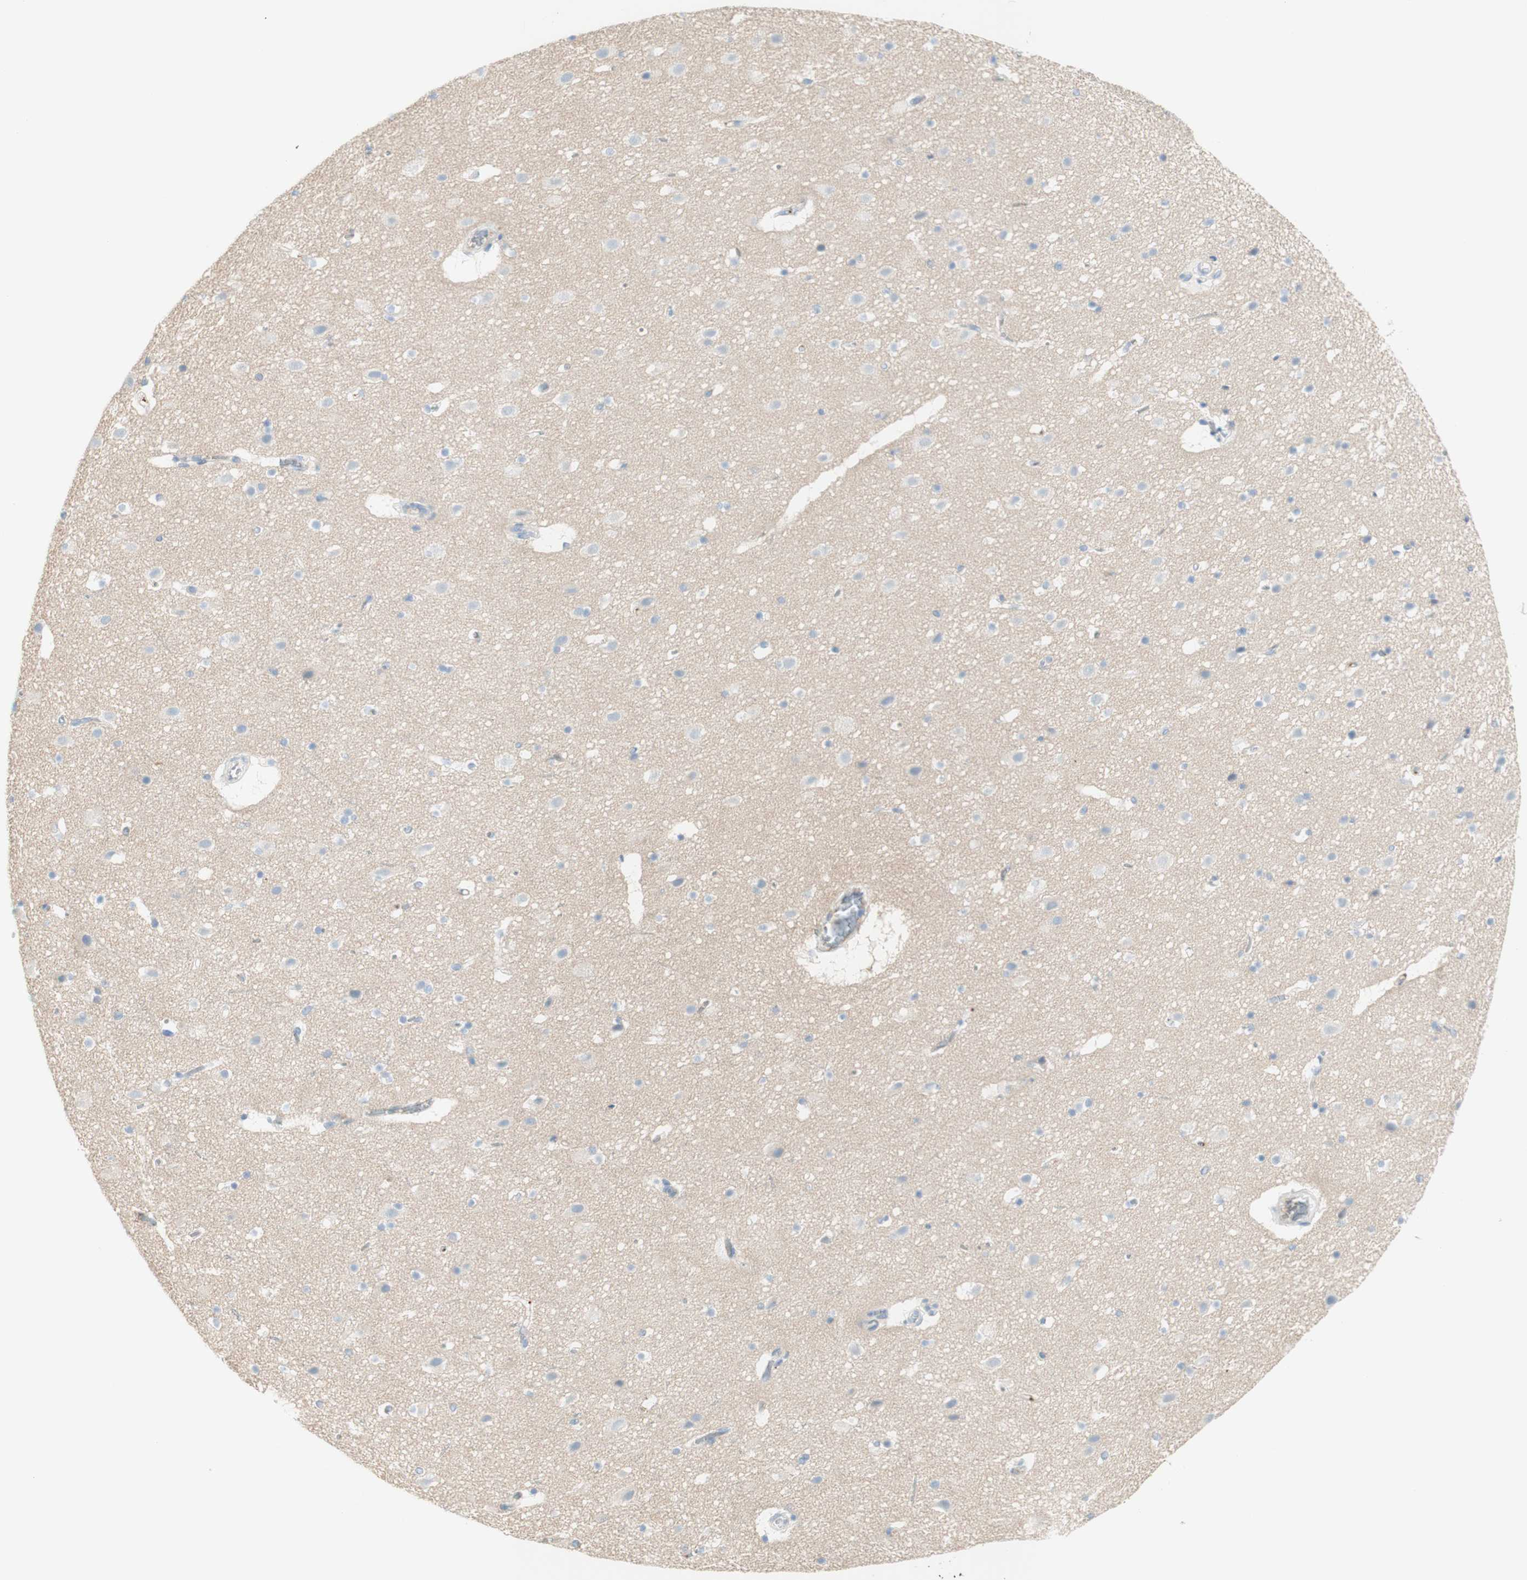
{"staining": {"intensity": "moderate", "quantity": ">75%", "location": "cytoplasmic/membranous"}, "tissue": "cerebral cortex", "cell_type": "Endothelial cells", "image_type": "normal", "snomed": [{"axis": "morphology", "description": "Normal tissue, NOS"}, {"axis": "topography", "description": "Cerebral cortex"}], "caption": "The immunohistochemical stain shows moderate cytoplasmic/membranous expression in endothelial cells of unremarkable cerebral cortex.", "gene": "KNG1", "patient": {"sex": "male", "age": 45}}